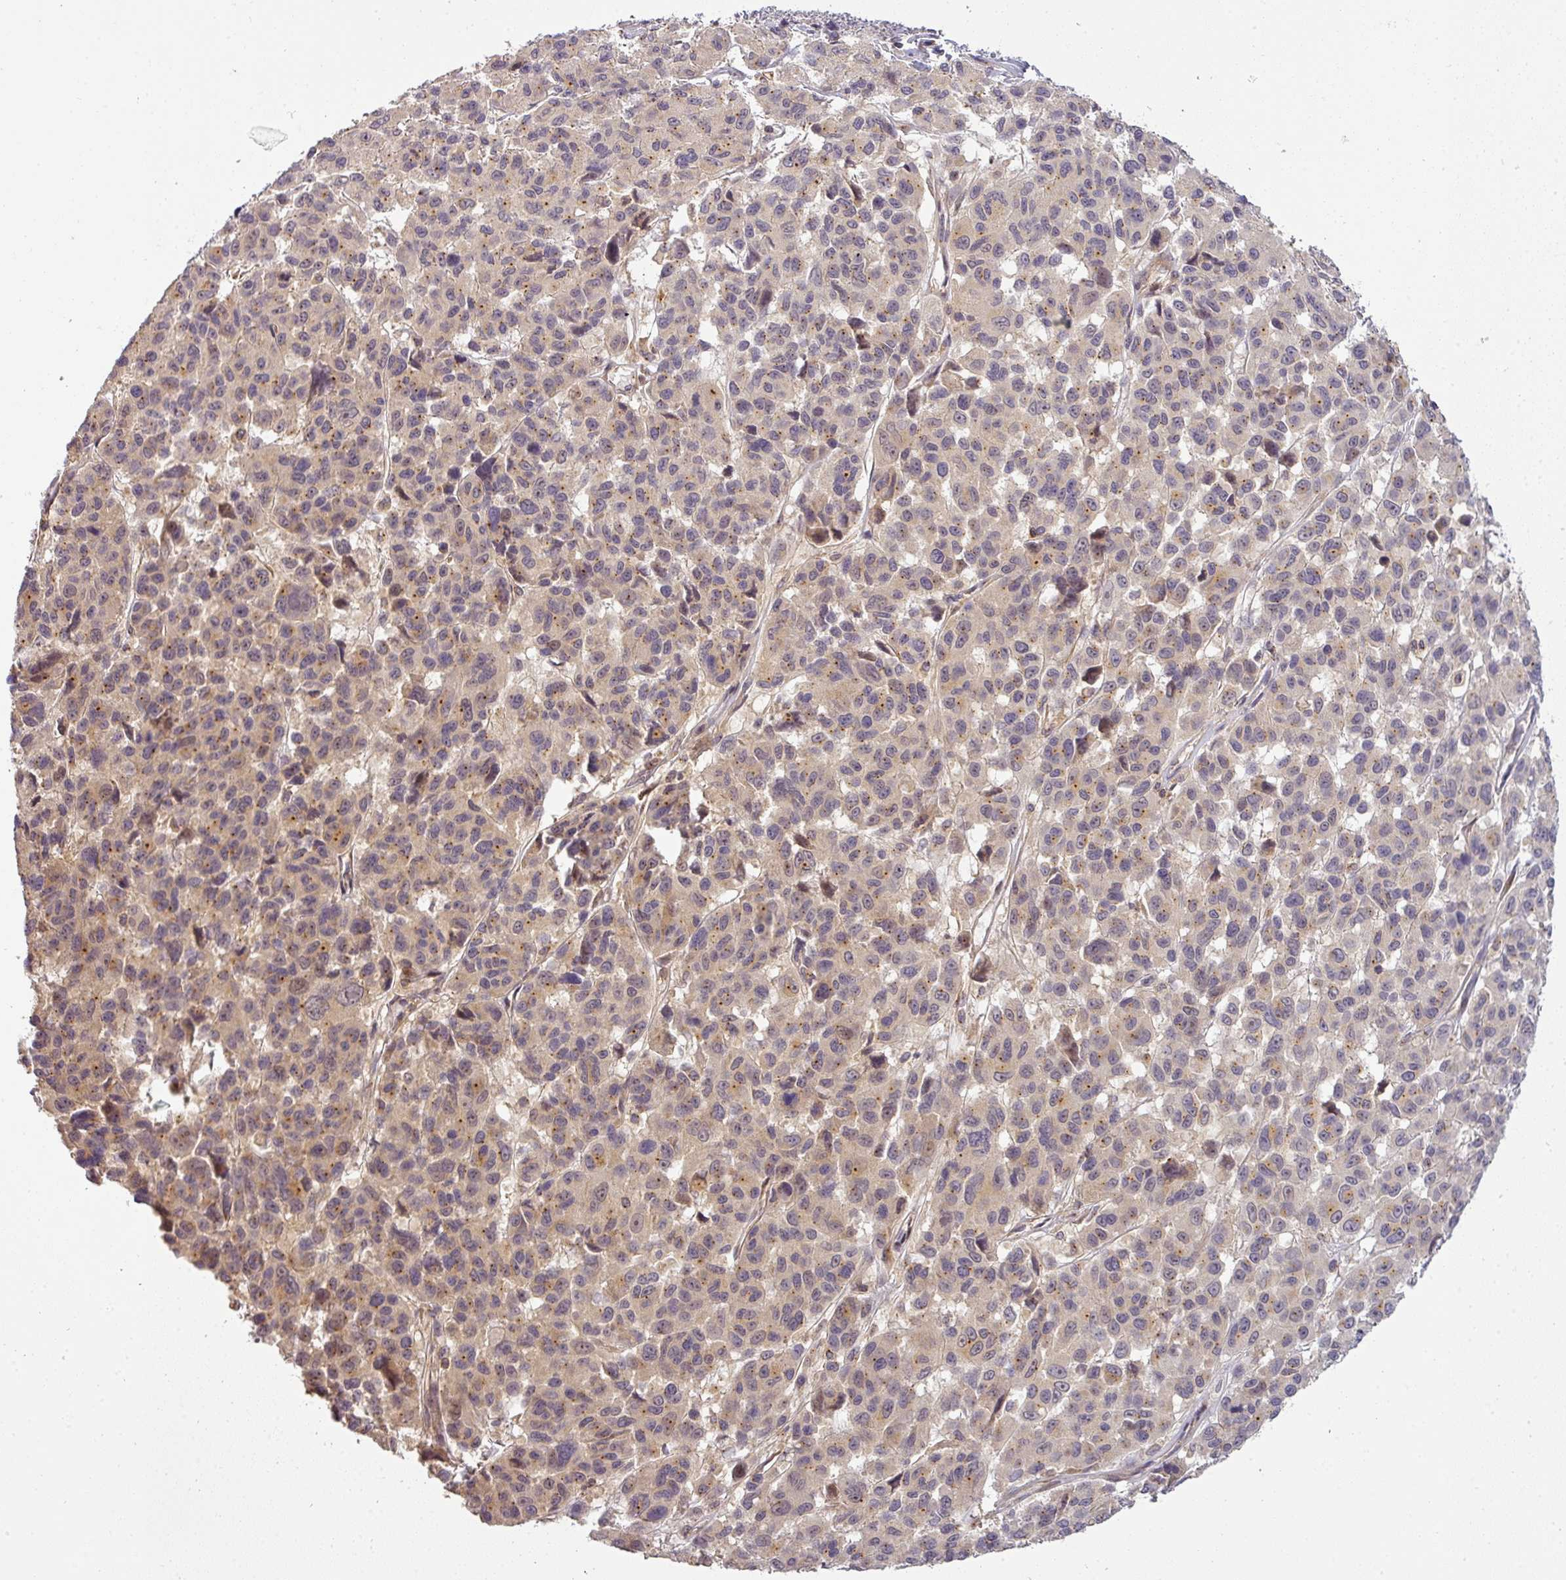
{"staining": {"intensity": "negative", "quantity": "none", "location": "none"}, "tissue": "melanoma", "cell_type": "Tumor cells", "image_type": "cancer", "snomed": [{"axis": "morphology", "description": "Malignant melanoma, NOS"}, {"axis": "topography", "description": "Skin"}], "caption": "Immunohistochemical staining of human malignant melanoma exhibits no significant expression in tumor cells. (DAB (3,3'-diaminobenzidine) immunohistochemistry, high magnification).", "gene": "NIN", "patient": {"sex": "female", "age": 66}}